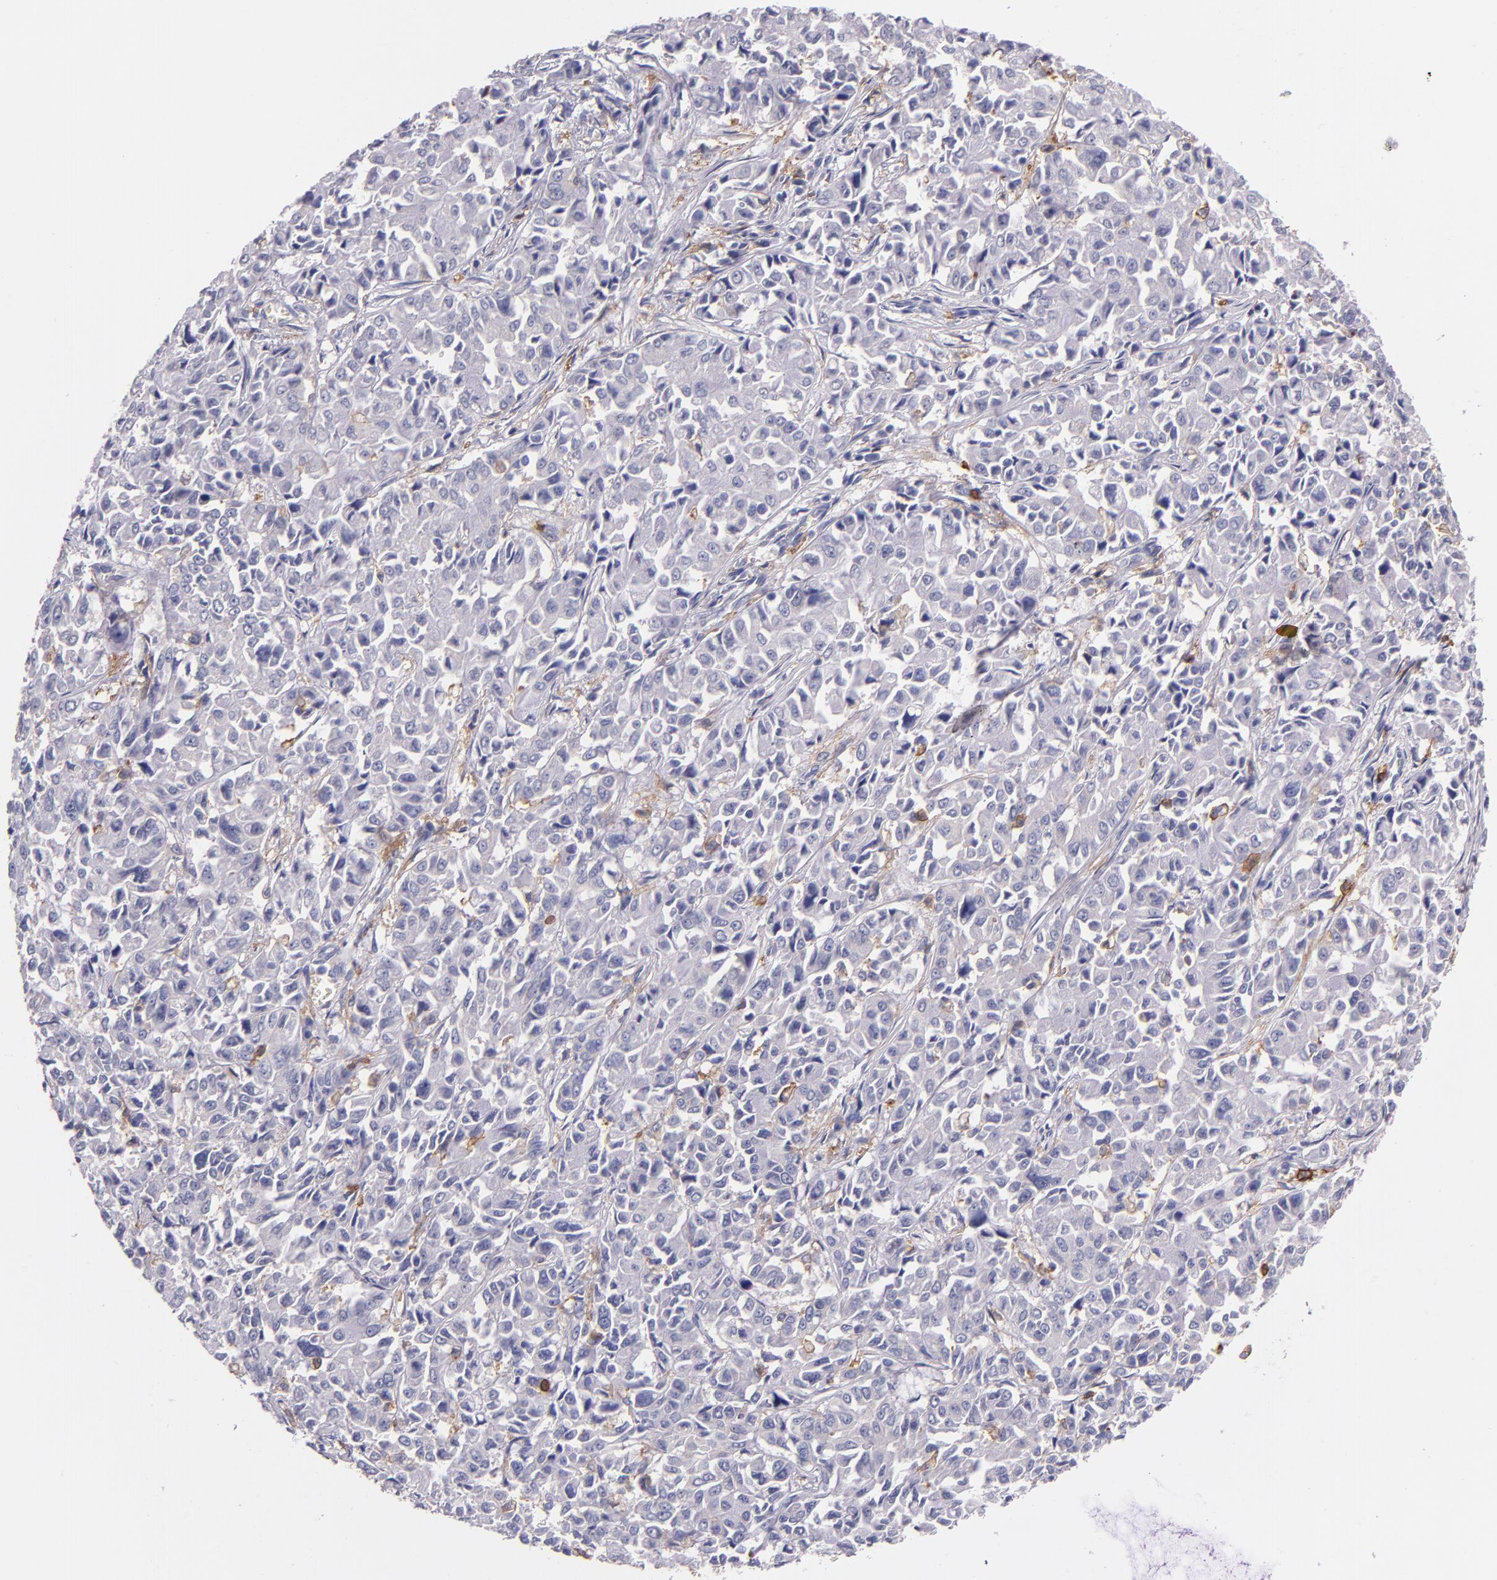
{"staining": {"intensity": "negative", "quantity": "none", "location": "none"}, "tissue": "pancreatic cancer", "cell_type": "Tumor cells", "image_type": "cancer", "snomed": [{"axis": "morphology", "description": "Adenocarcinoma, NOS"}, {"axis": "topography", "description": "Pancreas"}], "caption": "Photomicrograph shows no significant protein staining in tumor cells of pancreatic cancer (adenocarcinoma). (Brightfield microscopy of DAB (3,3'-diaminobenzidine) immunohistochemistry at high magnification).", "gene": "C5AR1", "patient": {"sex": "female", "age": 52}}